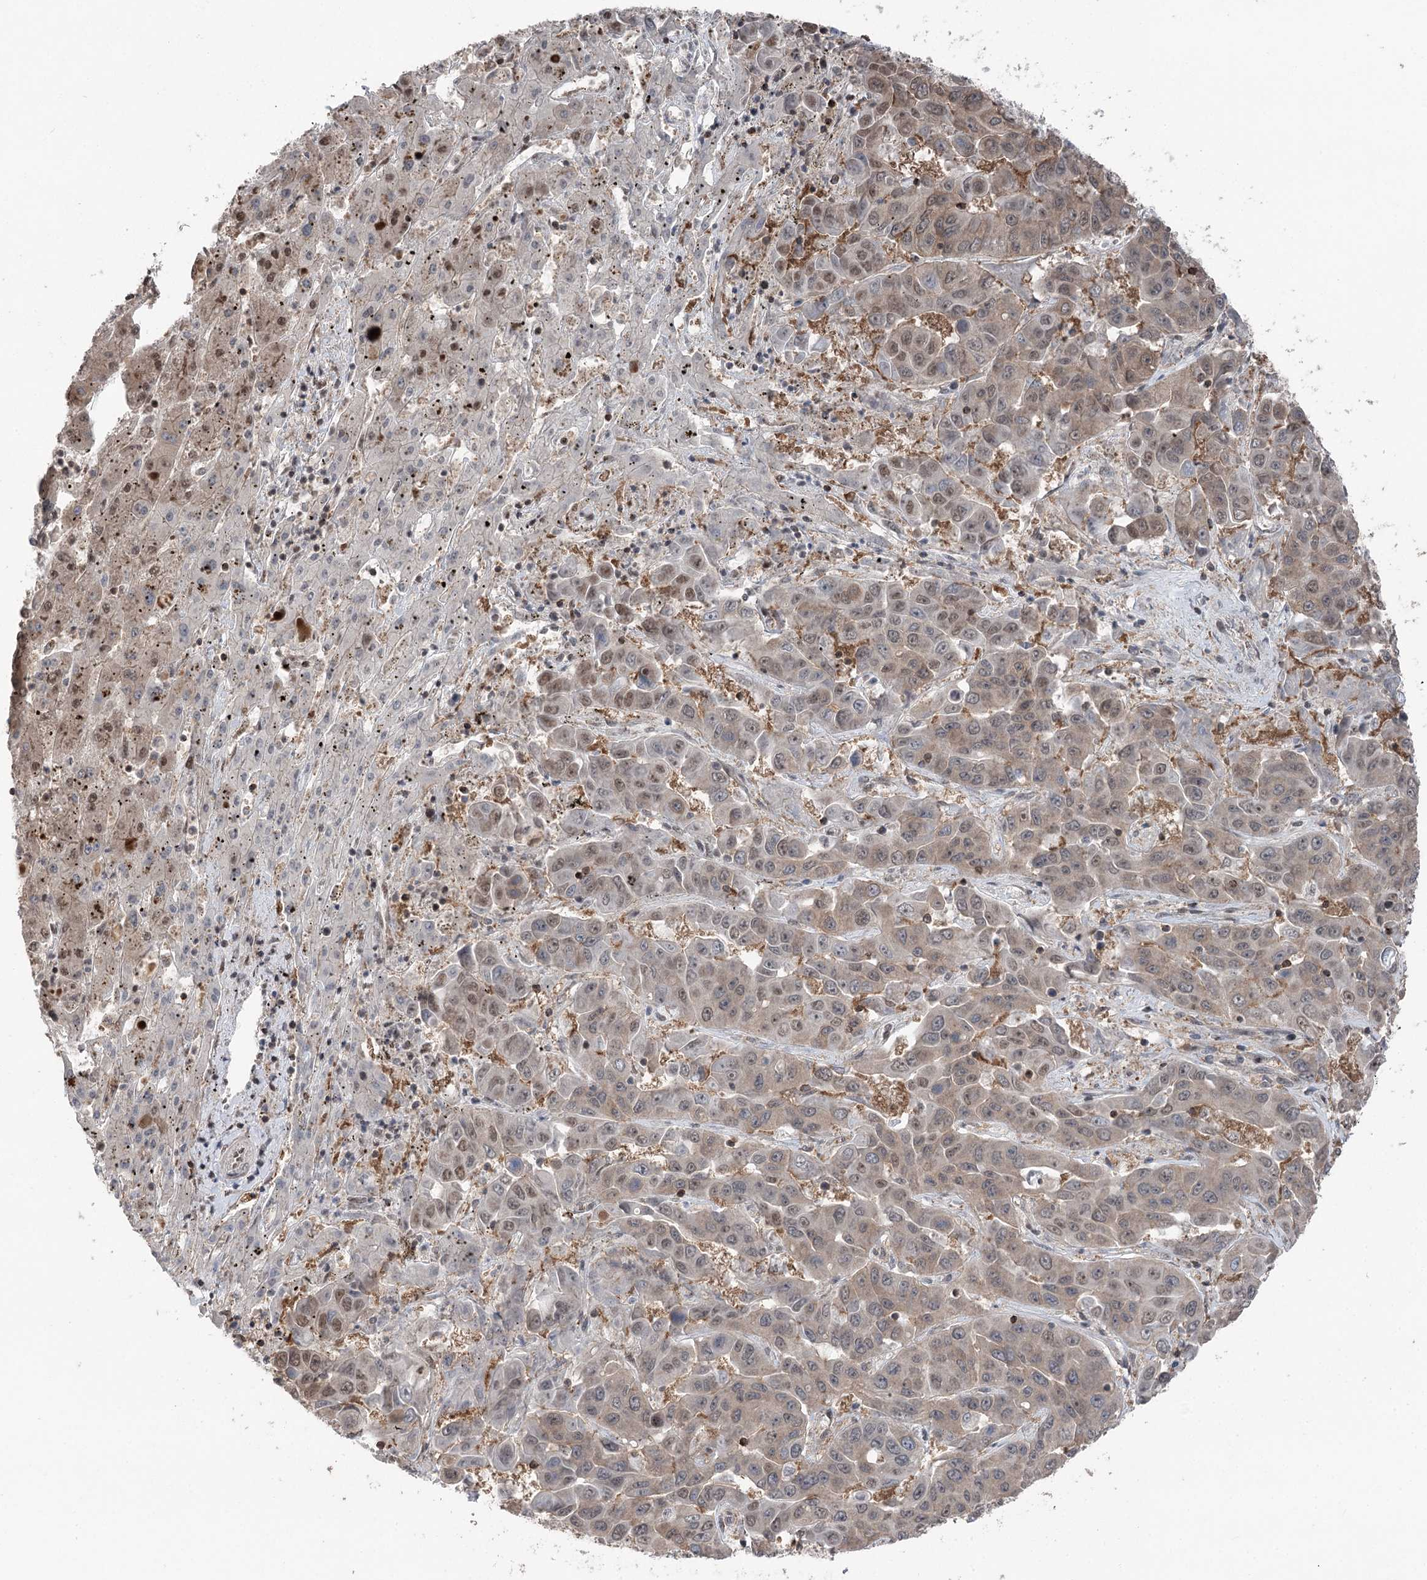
{"staining": {"intensity": "moderate", "quantity": ">75%", "location": "cytoplasmic/membranous,nuclear"}, "tissue": "liver cancer", "cell_type": "Tumor cells", "image_type": "cancer", "snomed": [{"axis": "morphology", "description": "Cholangiocarcinoma"}, {"axis": "topography", "description": "Liver"}], "caption": "Moderate cytoplasmic/membranous and nuclear staining for a protein is appreciated in about >75% of tumor cells of cholangiocarcinoma (liver) using immunohistochemistry.", "gene": "CCSER2", "patient": {"sex": "female", "age": 52}}